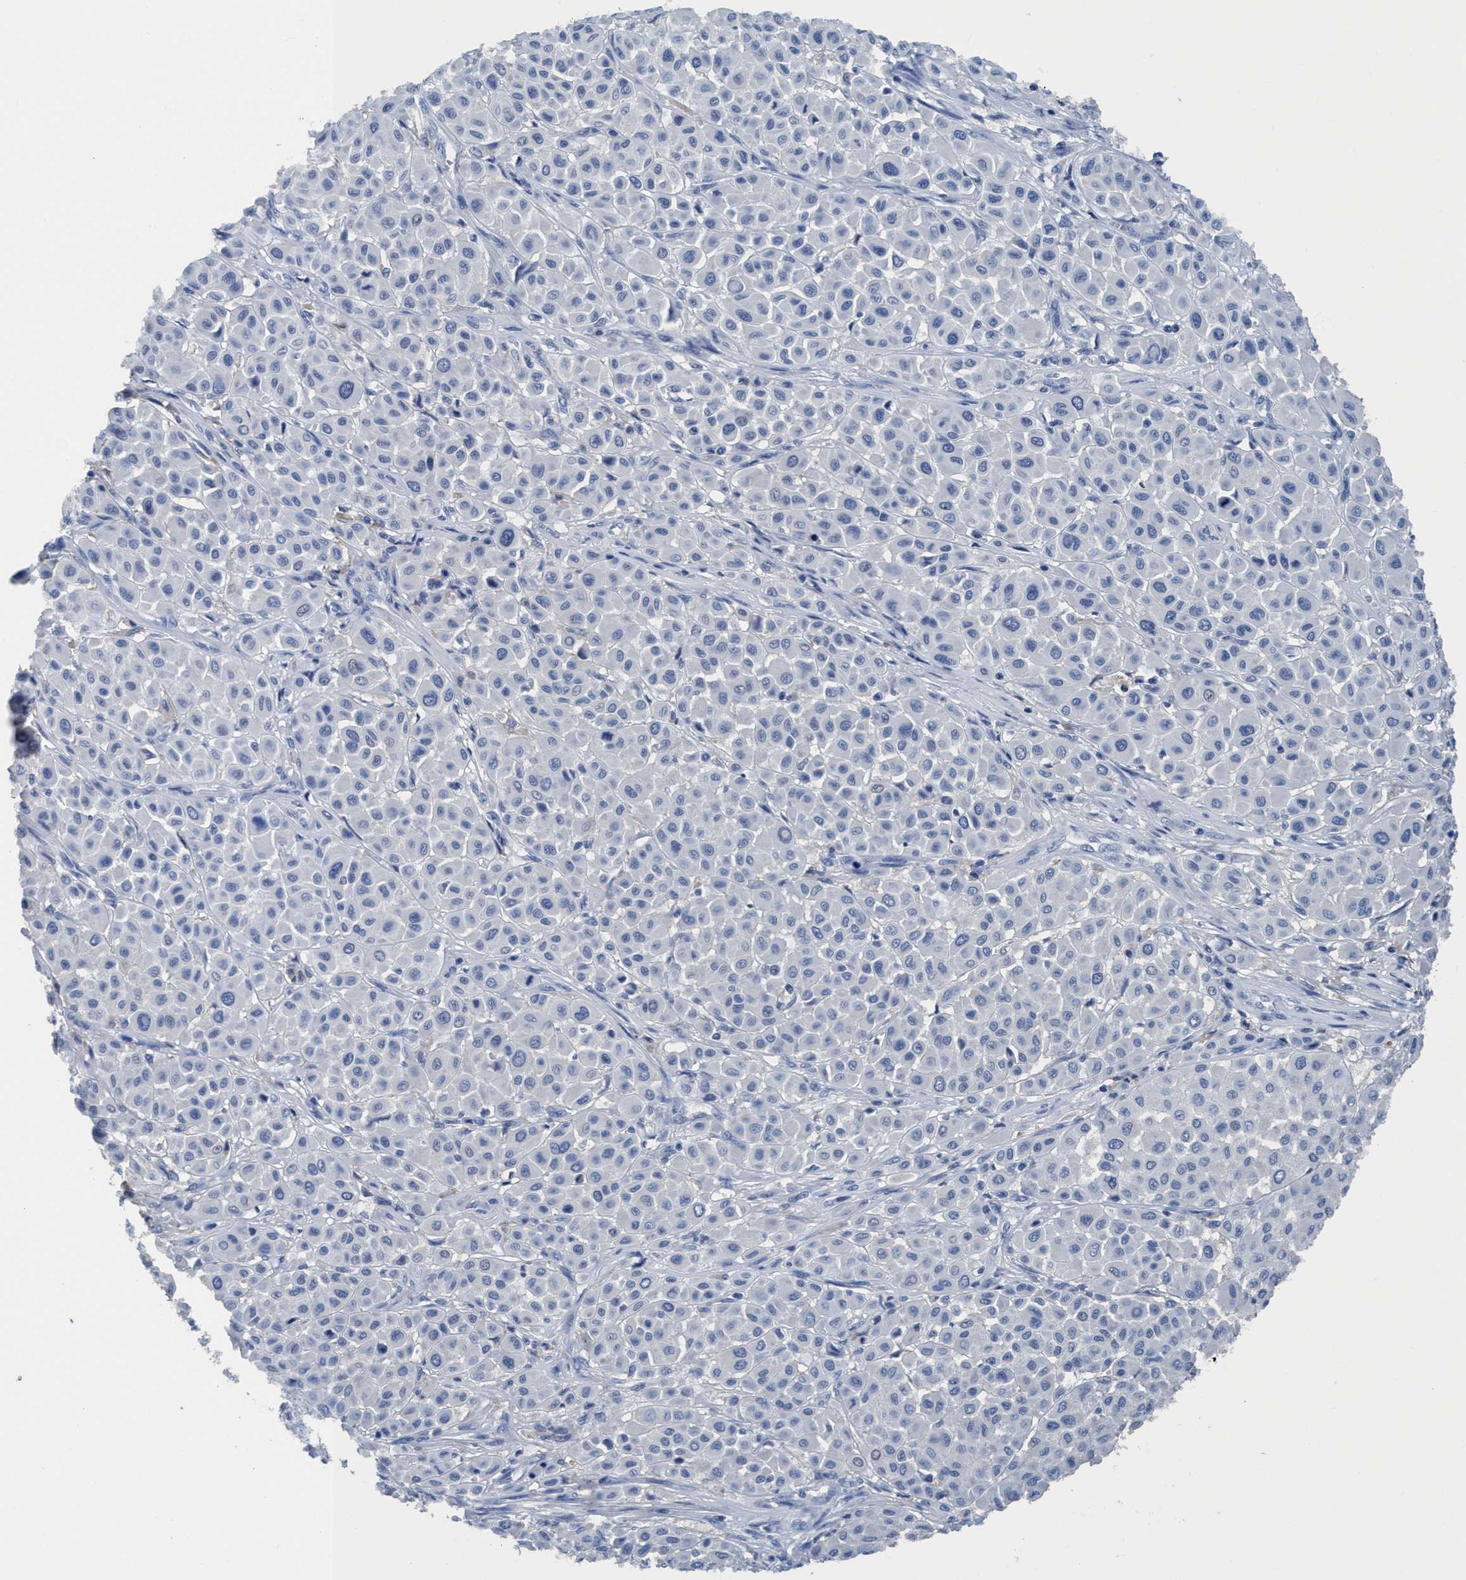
{"staining": {"intensity": "negative", "quantity": "none", "location": "none"}, "tissue": "melanoma", "cell_type": "Tumor cells", "image_type": "cancer", "snomed": [{"axis": "morphology", "description": "Malignant melanoma, Metastatic site"}, {"axis": "topography", "description": "Soft tissue"}], "caption": "There is no significant positivity in tumor cells of malignant melanoma (metastatic site).", "gene": "DNAI1", "patient": {"sex": "male", "age": 41}}